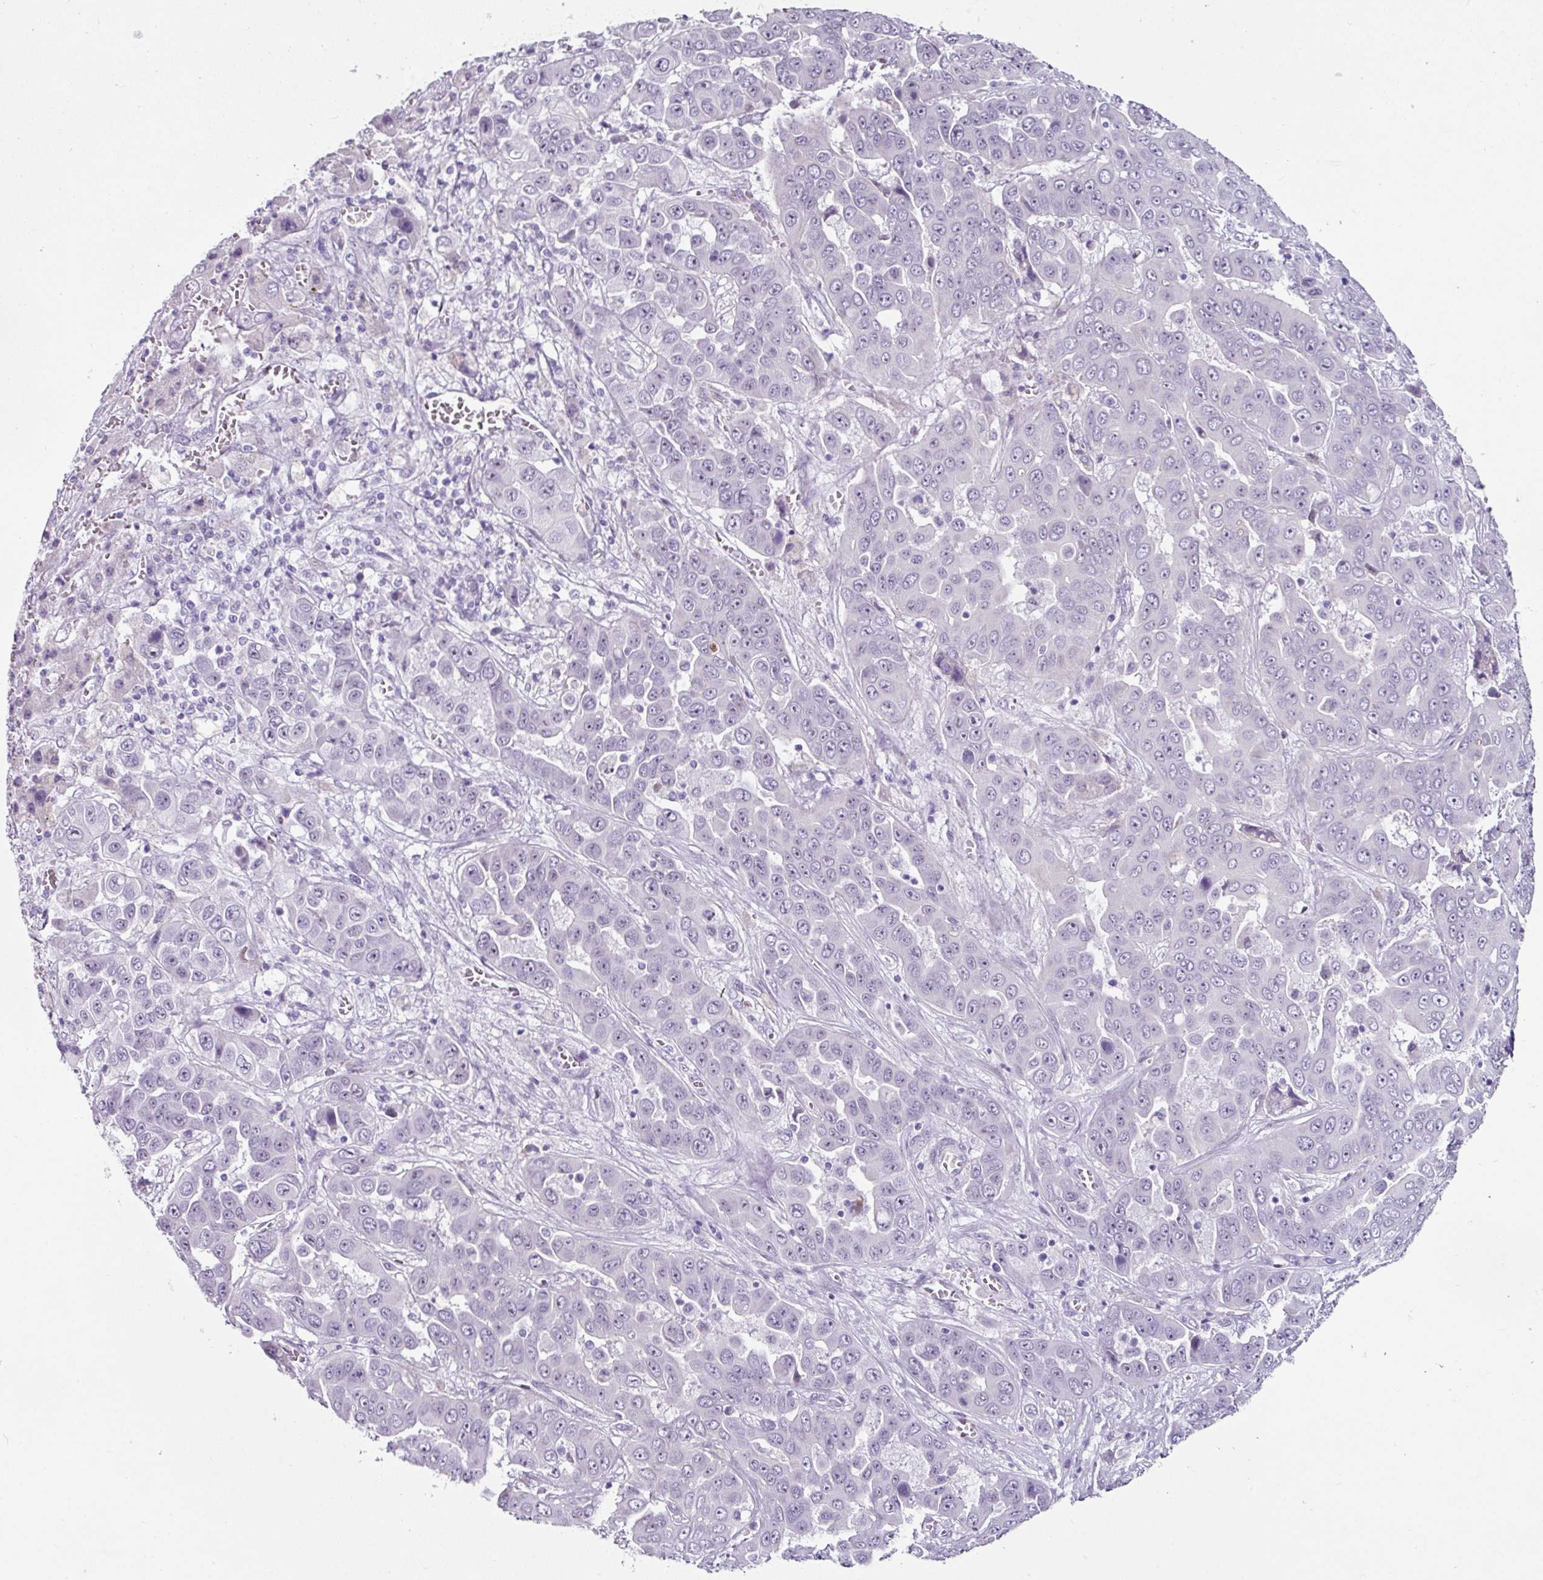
{"staining": {"intensity": "negative", "quantity": "none", "location": "none"}, "tissue": "liver cancer", "cell_type": "Tumor cells", "image_type": "cancer", "snomed": [{"axis": "morphology", "description": "Cholangiocarcinoma"}, {"axis": "topography", "description": "Liver"}], "caption": "Protein analysis of cholangiocarcinoma (liver) displays no significant staining in tumor cells. (DAB immunohistochemistry (IHC) with hematoxylin counter stain).", "gene": "TRA2A", "patient": {"sex": "female", "age": 52}}